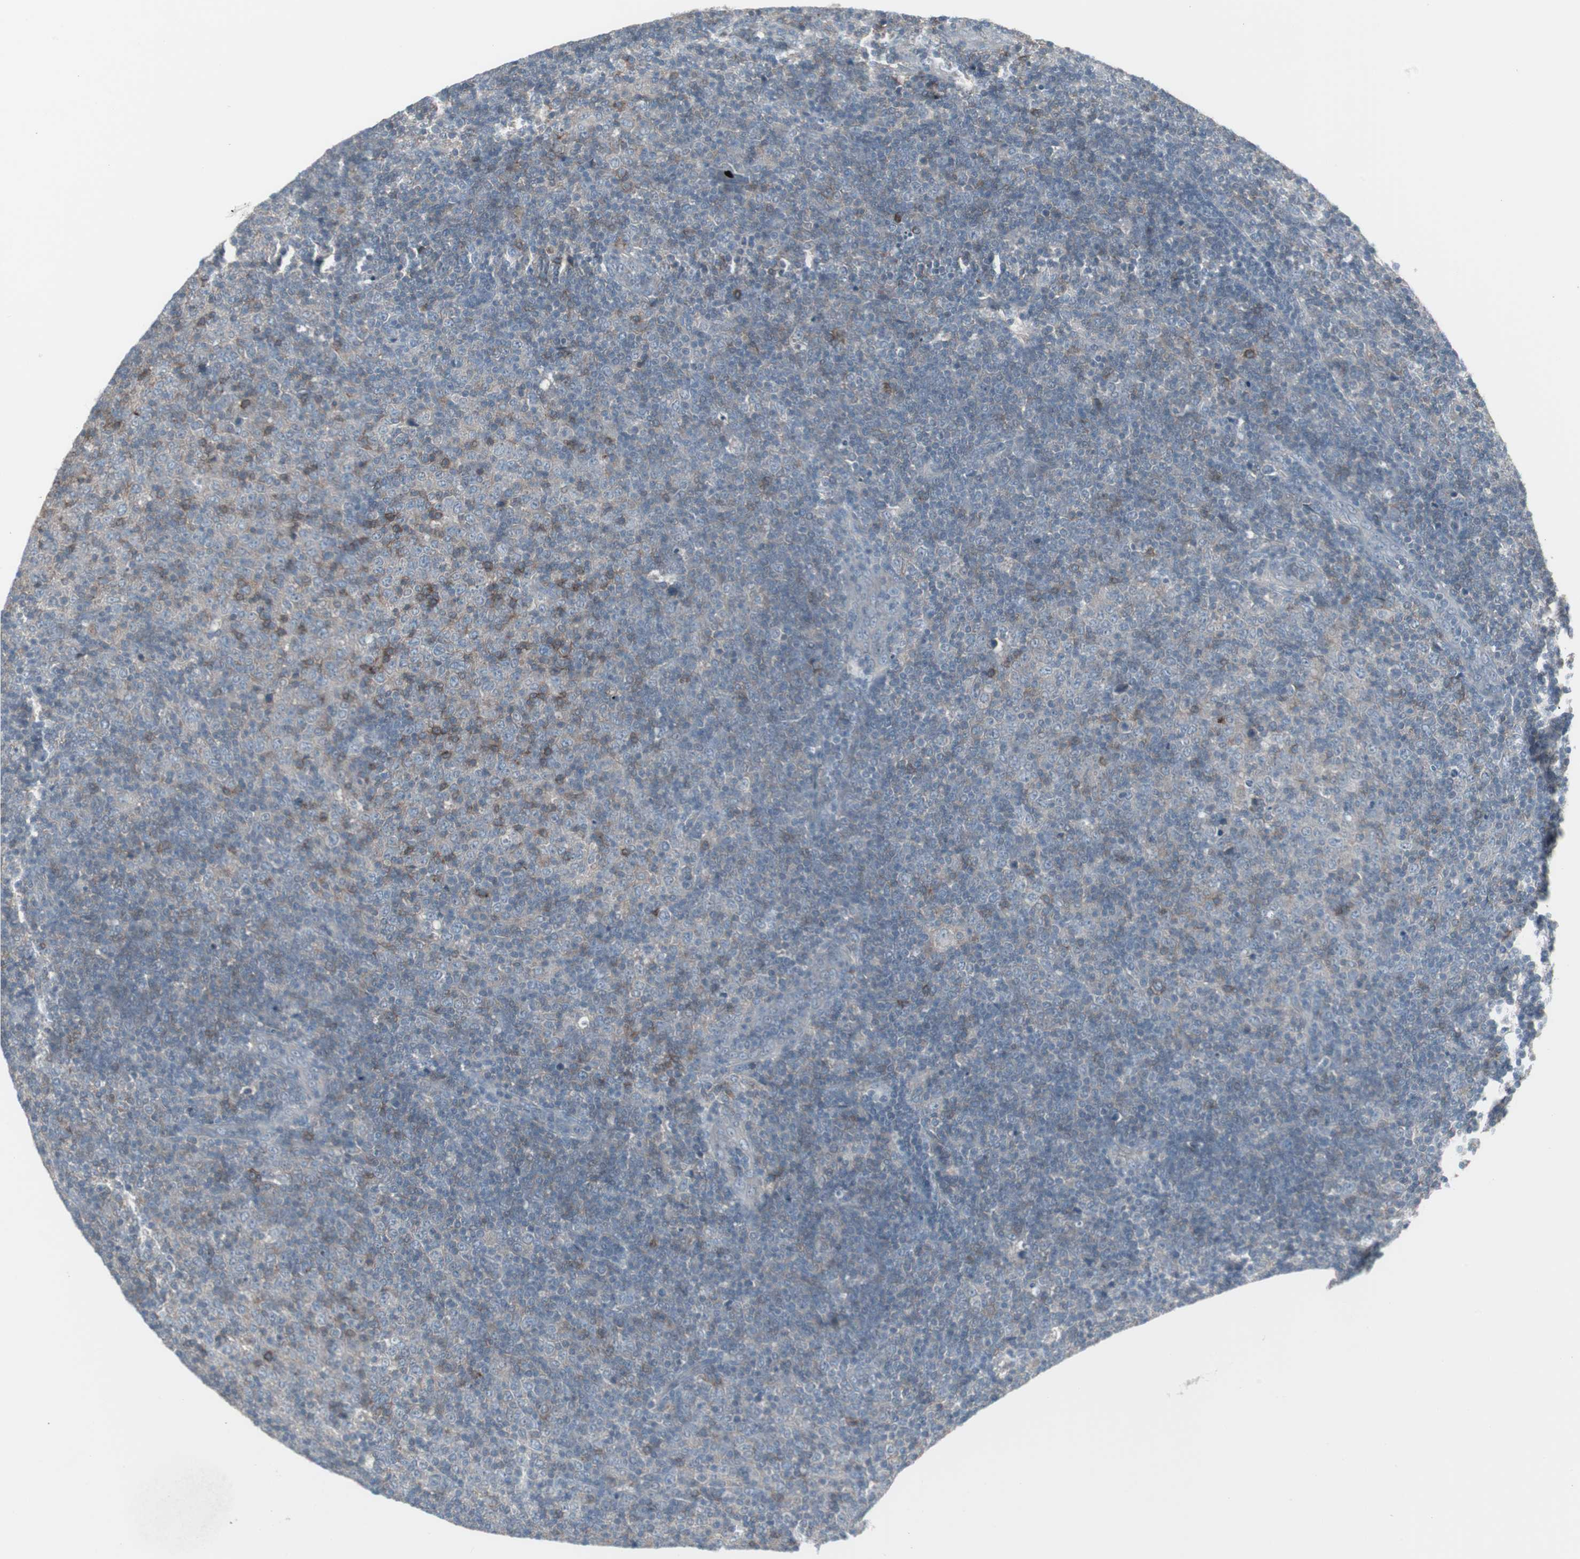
{"staining": {"intensity": "weak", "quantity": "<25%", "location": "cytoplasmic/membranous"}, "tissue": "lymphoma", "cell_type": "Tumor cells", "image_type": "cancer", "snomed": [{"axis": "morphology", "description": "Malignant lymphoma, non-Hodgkin's type, Low grade"}, {"axis": "topography", "description": "Lymph node"}], "caption": "DAB (3,3'-diaminobenzidine) immunohistochemical staining of human lymphoma shows no significant staining in tumor cells.", "gene": "ZSCAN32", "patient": {"sex": "male", "age": 70}}